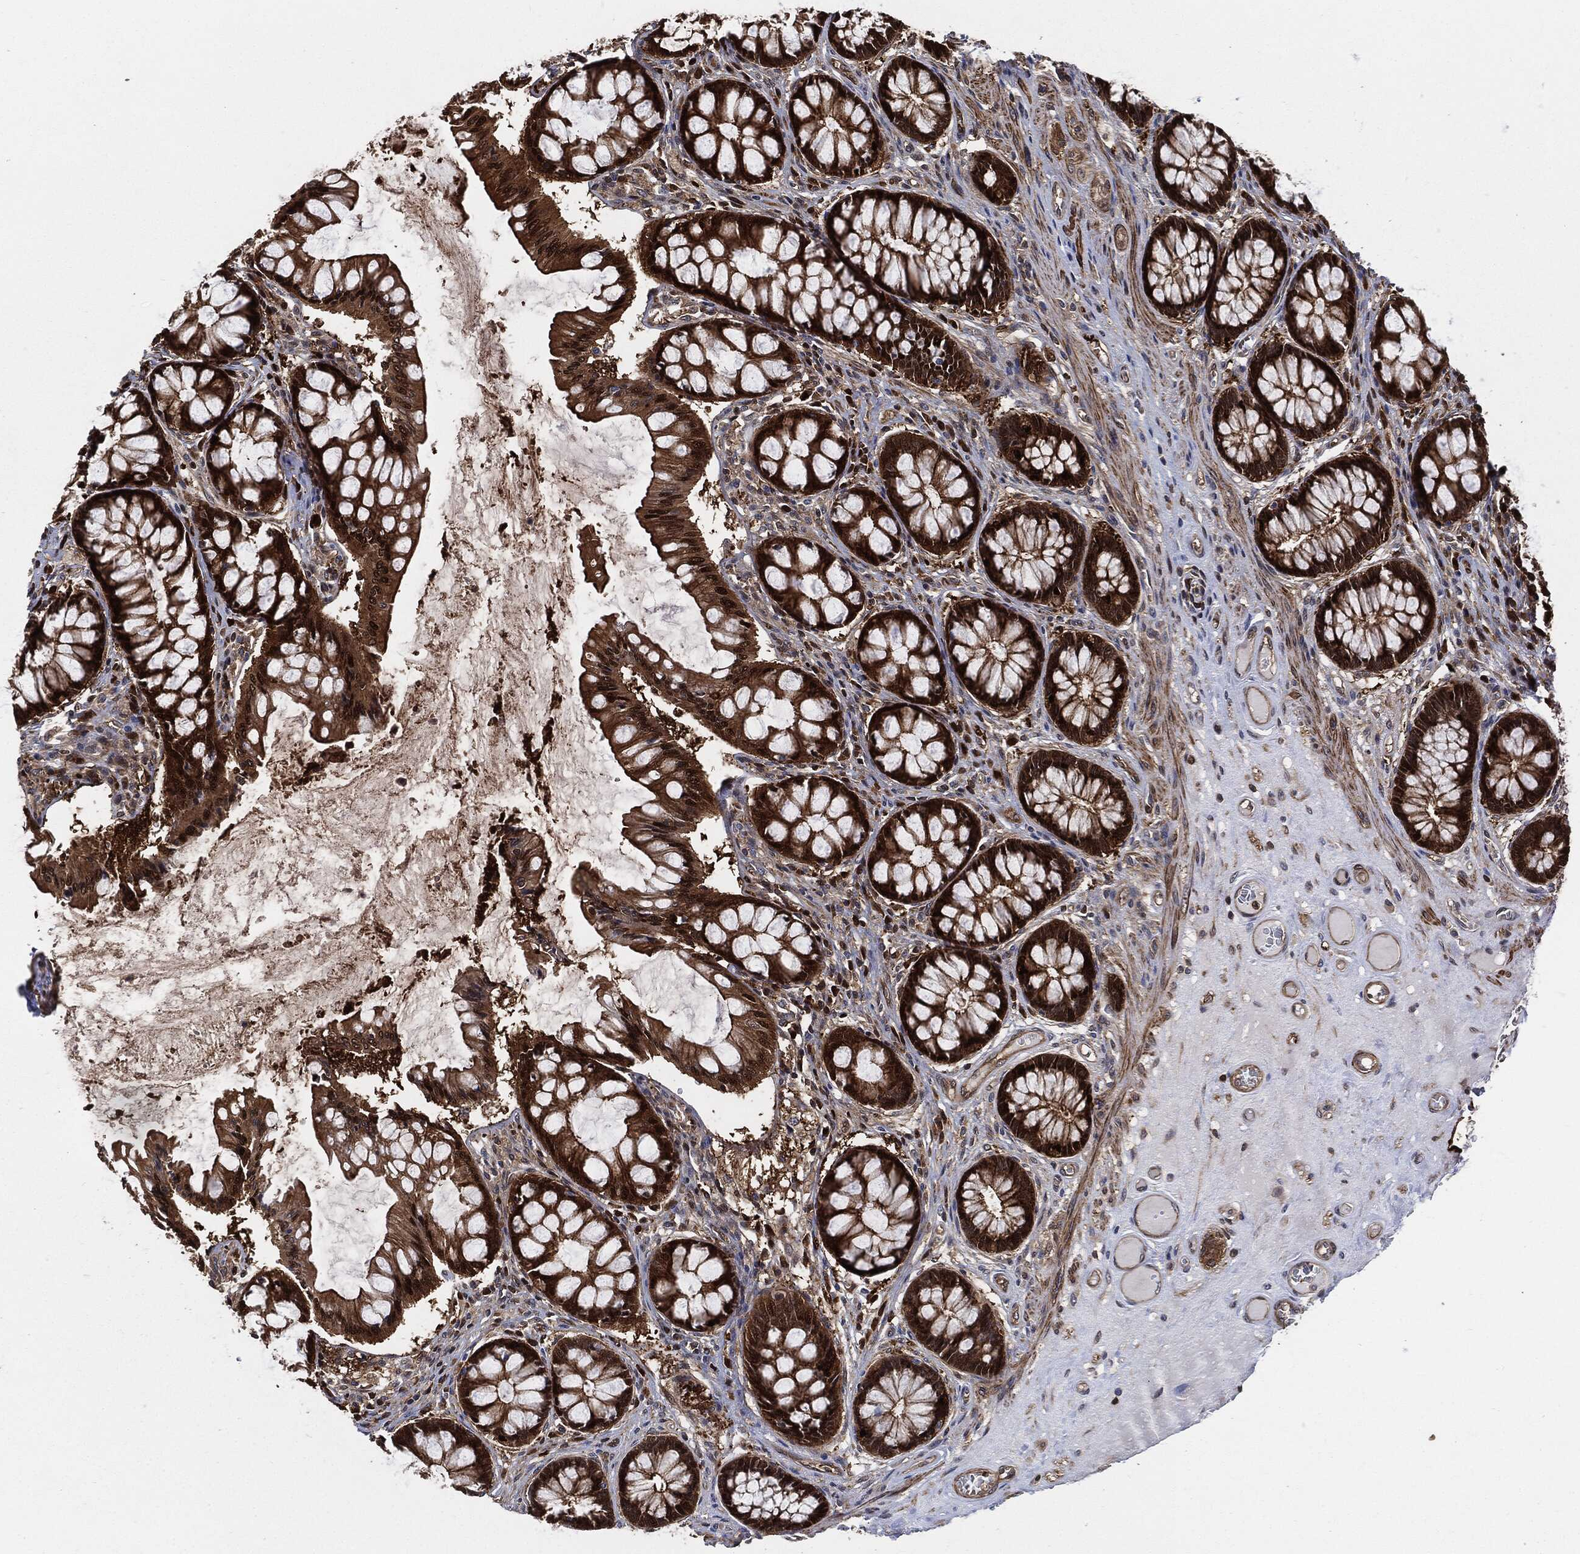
{"staining": {"intensity": "moderate", "quantity": "25%-75%", "location": "cytoplasmic/membranous"}, "tissue": "colon", "cell_type": "Endothelial cells", "image_type": "normal", "snomed": [{"axis": "morphology", "description": "Normal tissue, NOS"}, {"axis": "topography", "description": "Colon"}], "caption": "DAB immunohistochemical staining of benign colon demonstrates moderate cytoplasmic/membranous protein expression in about 25%-75% of endothelial cells. The protein of interest is stained brown, and the nuclei are stained in blue (DAB IHC with brightfield microscopy, high magnification).", "gene": "PRDX2", "patient": {"sex": "female", "age": 65}}